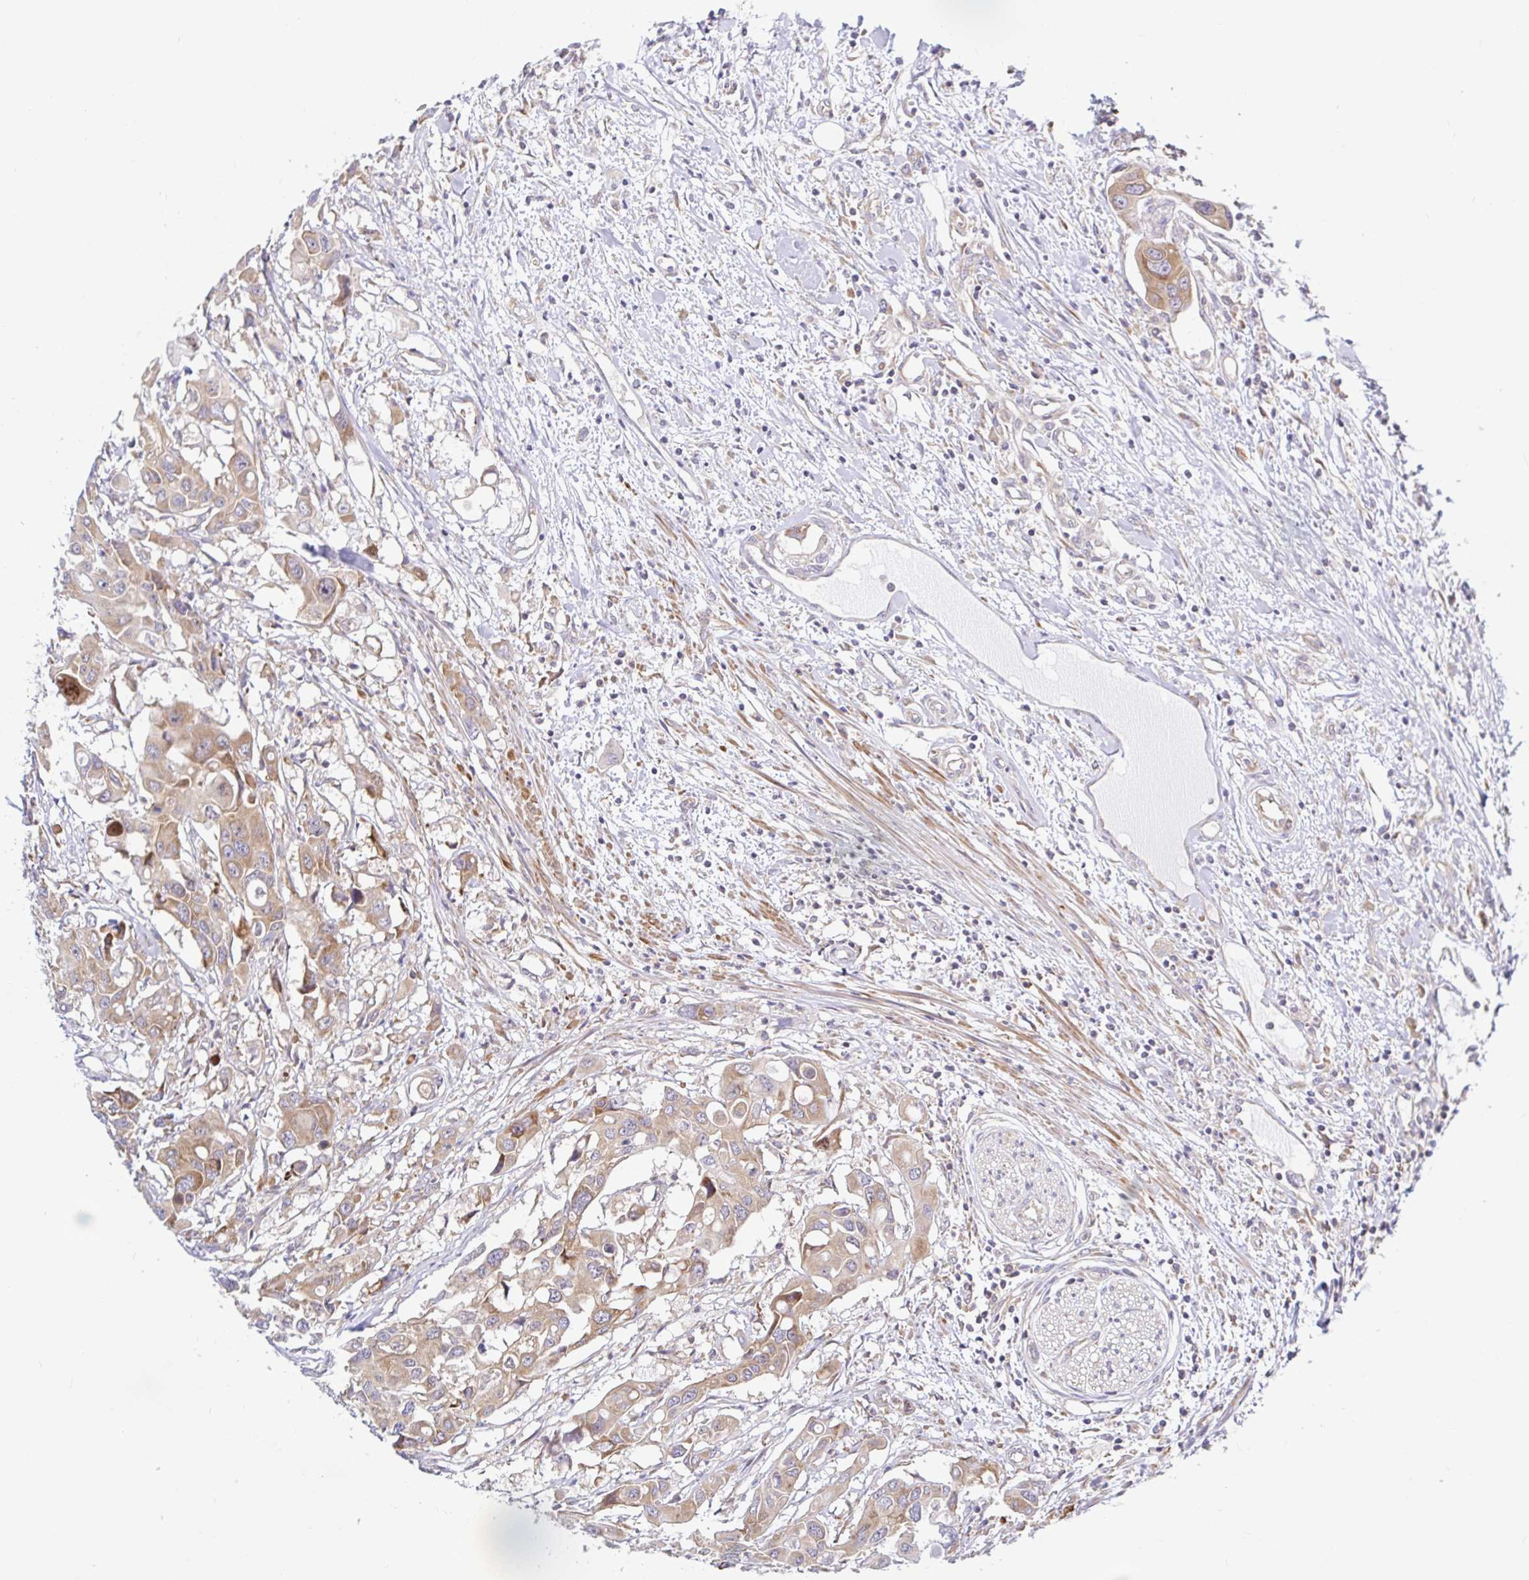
{"staining": {"intensity": "weak", "quantity": ">75%", "location": "cytoplasmic/membranous"}, "tissue": "colorectal cancer", "cell_type": "Tumor cells", "image_type": "cancer", "snomed": [{"axis": "morphology", "description": "Adenocarcinoma, NOS"}, {"axis": "topography", "description": "Colon"}], "caption": "Immunohistochemical staining of colorectal cancer (adenocarcinoma) shows low levels of weak cytoplasmic/membranous protein expression in about >75% of tumor cells.", "gene": "LARP1", "patient": {"sex": "male", "age": 77}}